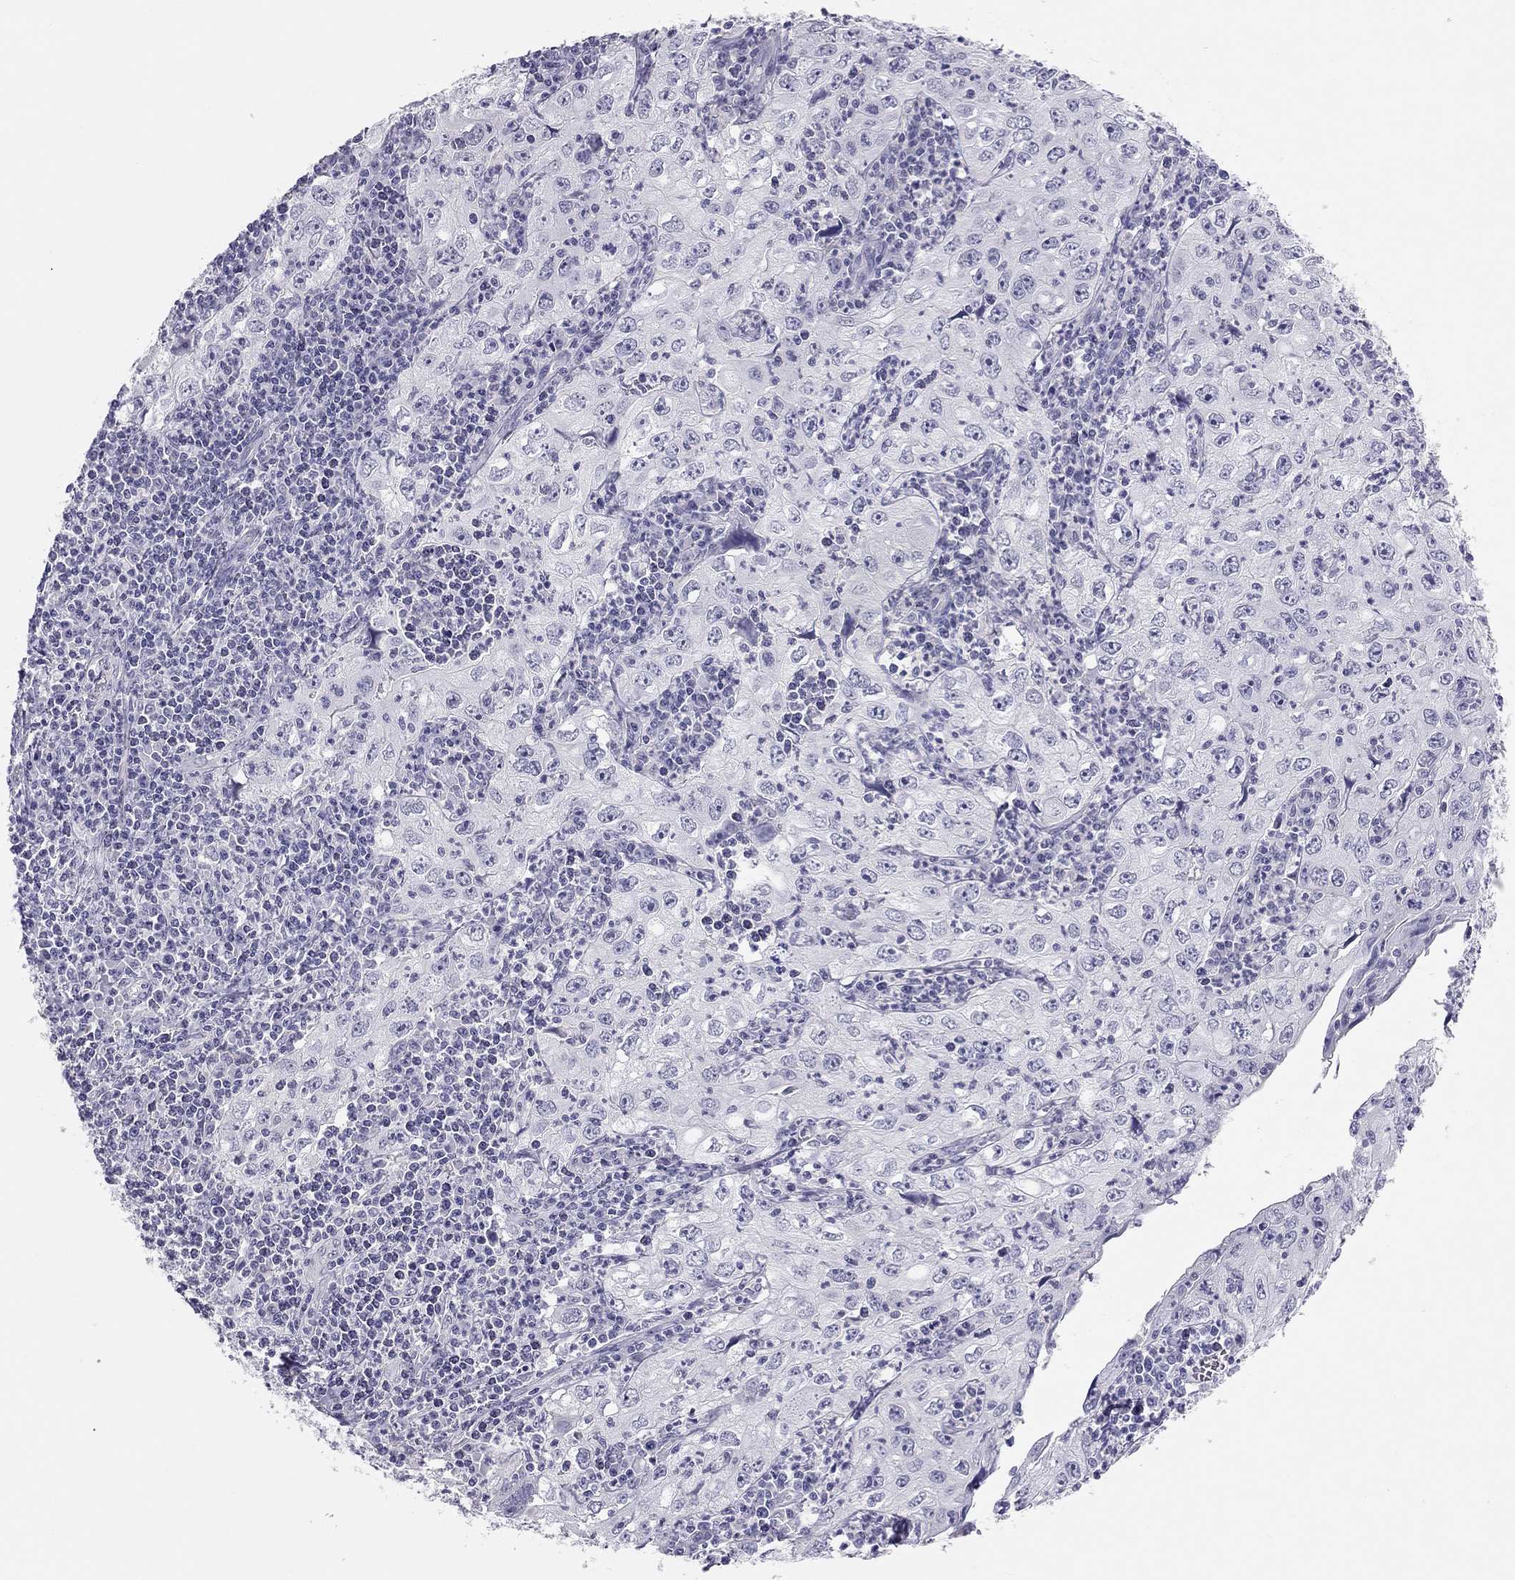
{"staining": {"intensity": "negative", "quantity": "none", "location": "none"}, "tissue": "cervical cancer", "cell_type": "Tumor cells", "image_type": "cancer", "snomed": [{"axis": "morphology", "description": "Squamous cell carcinoma, NOS"}, {"axis": "topography", "description": "Cervix"}], "caption": "An IHC micrograph of cervical squamous cell carcinoma is shown. There is no staining in tumor cells of cervical squamous cell carcinoma.", "gene": "SPATA12", "patient": {"sex": "female", "age": 24}}